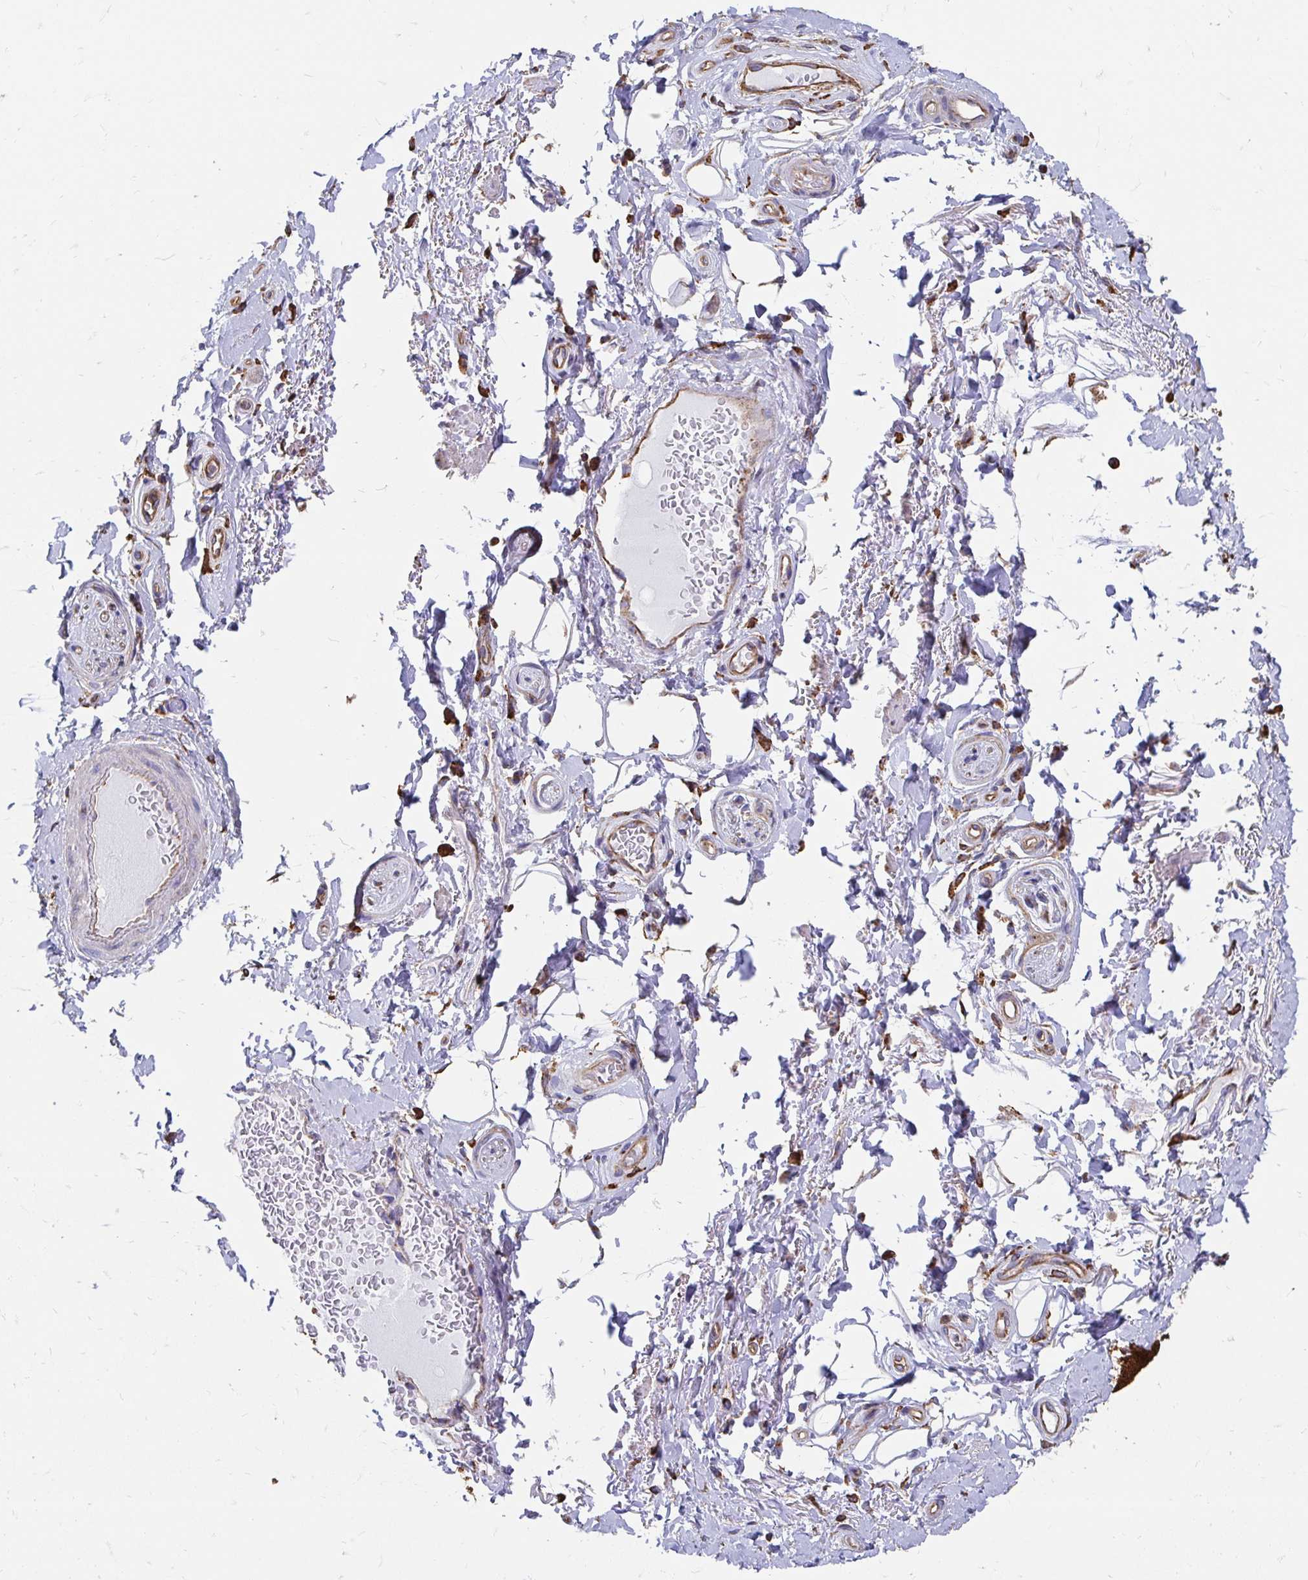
{"staining": {"intensity": "negative", "quantity": "none", "location": "none"}, "tissue": "adipose tissue", "cell_type": "Adipocytes", "image_type": "normal", "snomed": [{"axis": "morphology", "description": "Normal tissue, NOS"}, {"axis": "topography", "description": "Peripheral nerve tissue"}], "caption": "Immunohistochemistry (IHC) of normal human adipose tissue displays no expression in adipocytes.", "gene": "CLTC", "patient": {"sex": "male", "age": 51}}